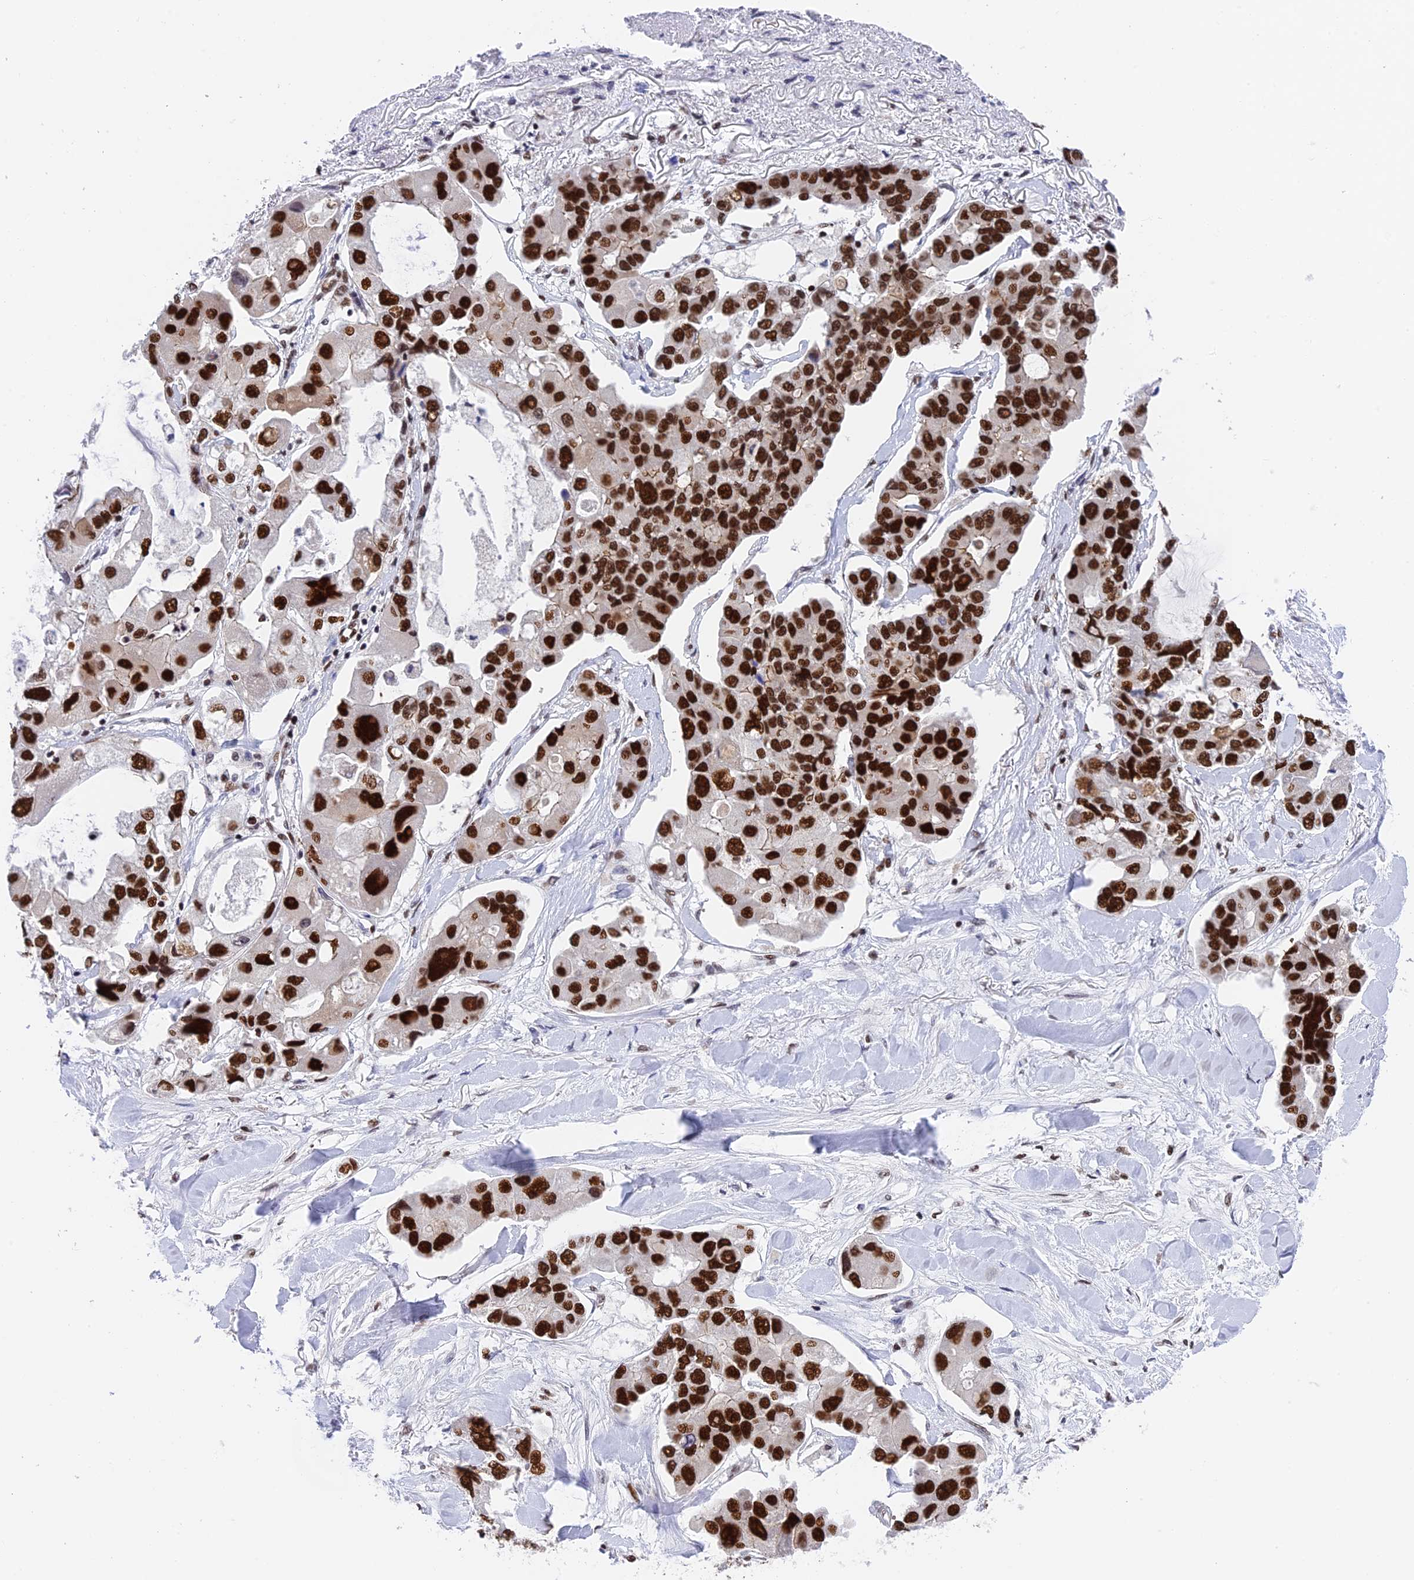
{"staining": {"intensity": "strong", "quantity": ">75%", "location": "nuclear"}, "tissue": "lung cancer", "cell_type": "Tumor cells", "image_type": "cancer", "snomed": [{"axis": "morphology", "description": "Adenocarcinoma, NOS"}, {"axis": "topography", "description": "Lung"}], "caption": "A histopathology image of lung cancer (adenocarcinoma) stained for a protein displays strong nuclear brown staining in tumor cells.", "gene": "EEF1AKMT3", "patient": {"sex": "female", "age": 54}}